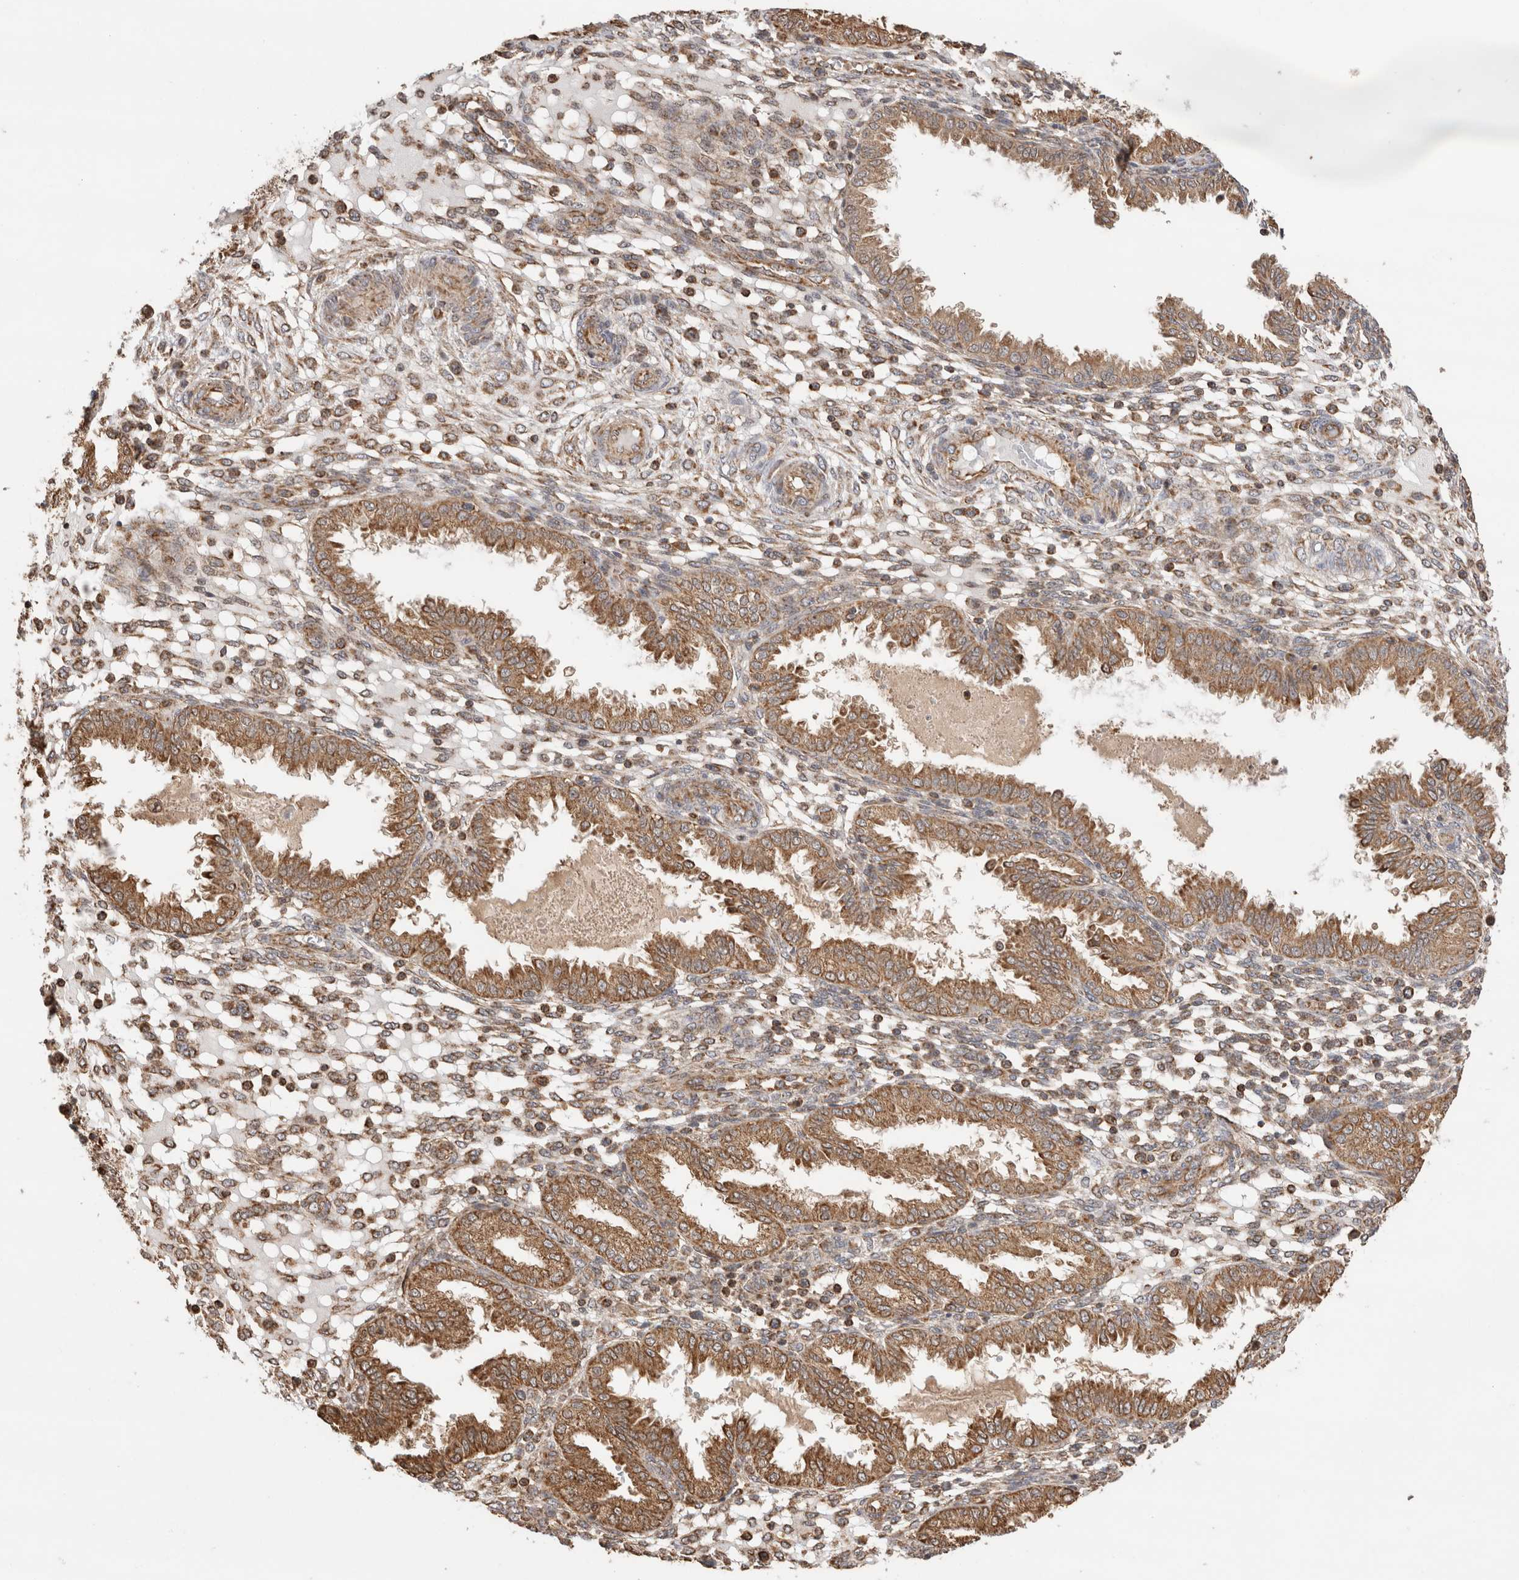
{"staining": {"intensity": "weak", "quantity": ">75%", "location": "cytoplasmic/membranous"}, "tissue": "endometrium", "cell_type": "Cells in endometrial stroma", "image_type": "normal", "snomed": [{"axis": "morphology", "description": "Normal tissue, NOS"}, {"axis": "topography", "description": "Endometrium"}], "caption": "DAB immunohistochemical staining of unremarkable human endometrium reveals weak cytoplasmic/membranous protein expression in approximately >75% of cells in endometrial stroma.", "gene": "IMMP2L", "patient": {"sex": "female", "age": 33}}